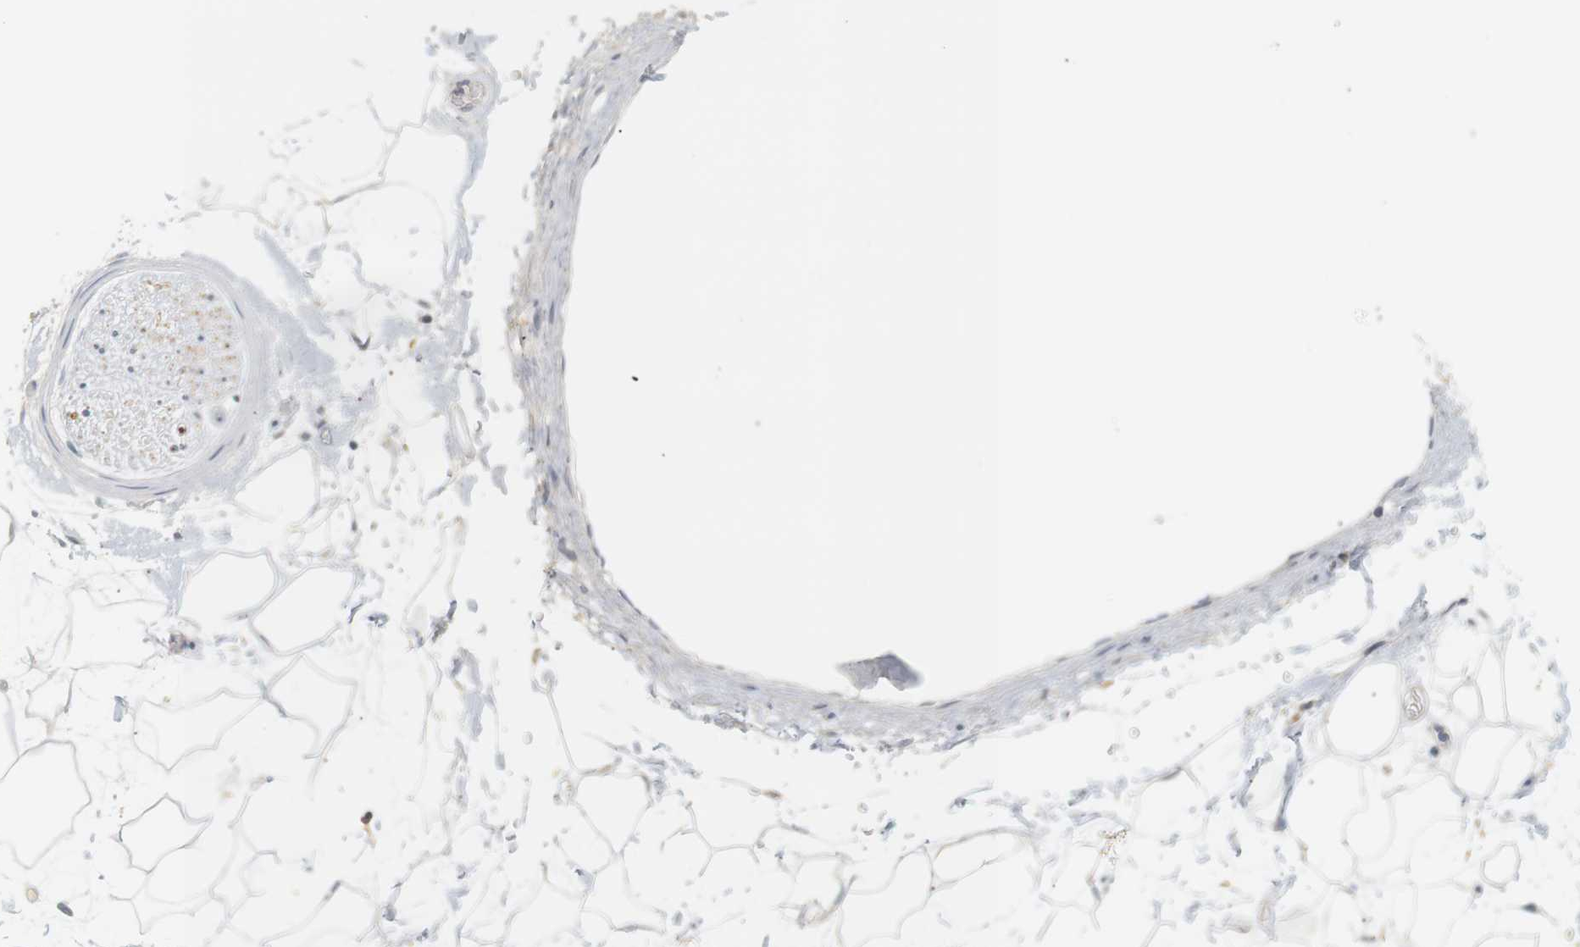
{"staining": {"intensity": "weak", "quantity": "25%-75%", "location": "cytoplasmic/membranous"}, "tissue": "adipose tissue", "cell_type": "Adipocytes", "image_type": "normal", "snomed": [{"axis": "morphology", "description": "Normal tissue, NOS"}, {"axis": "topography", "description": "Soft tissue"}], "caption": "Weak cytoplasmic/membranous expression is seen in about 25%-75% of adipocytes in normal adipose tissue.", "gene": "RTN3", "patient": {"sex": "male", "age": 72}}